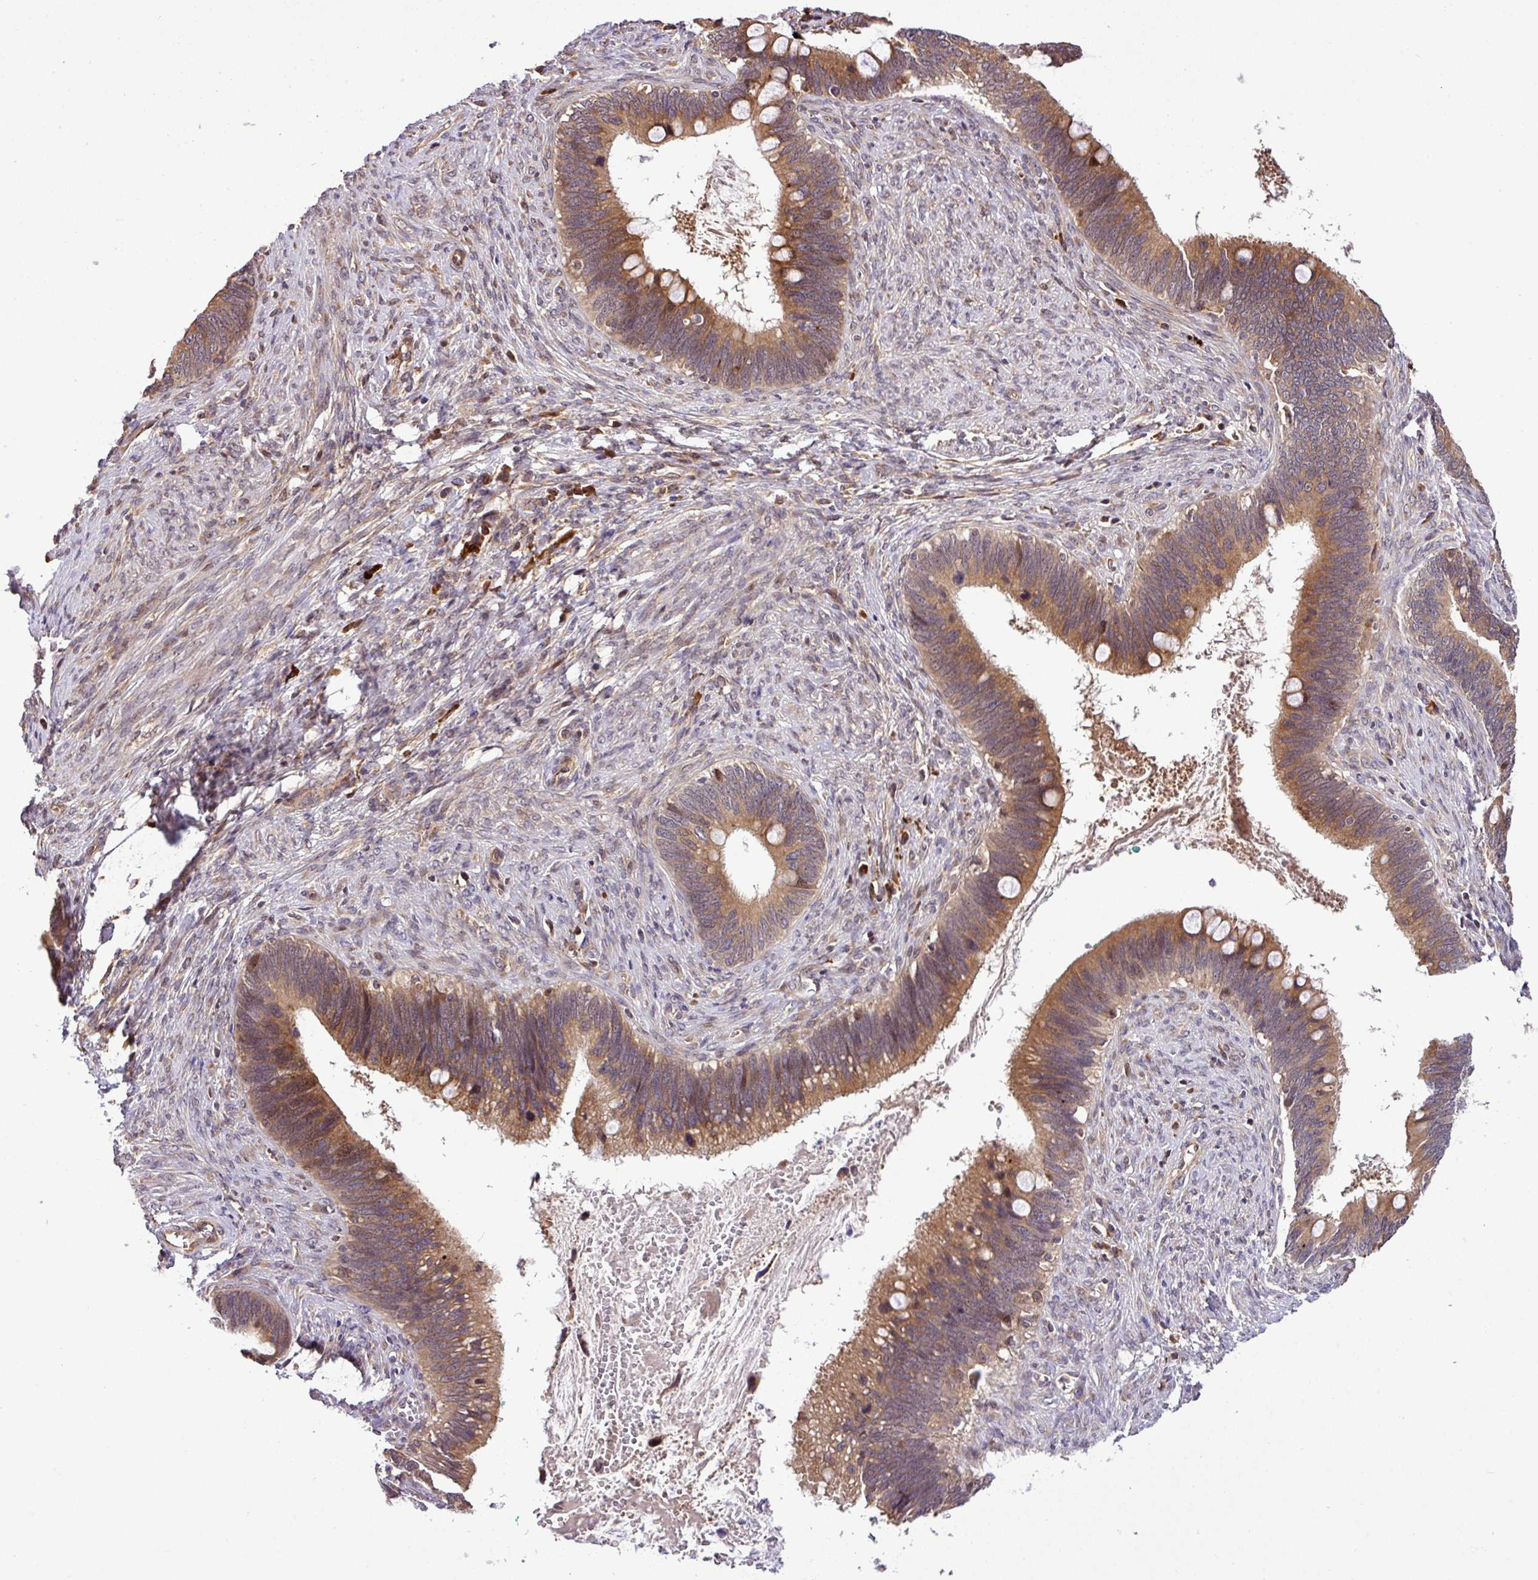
{"staining": {"intensity": "moderate", "quantity": ">75%", "location": "cytoplasmic/membranous"}, "tissue": "cervical cancer", "cell_type": "Tumor cells", "image_type": "cancer", "snomed": [{"axis": "morphology", "description": "Adenocarcinoma, NOS"}, {"axis": "topography", "description": "Cervix"}], "caption": "Immunohistochemistry (IHC) (DAB) staining of adenocarcinoma (cervical) displays moderate cytoplasmic/membranous protein staining in approximately >75% of tumor cells.", "gene": "DLGAP4", "patient": {"sex": "female", "age": 42}}